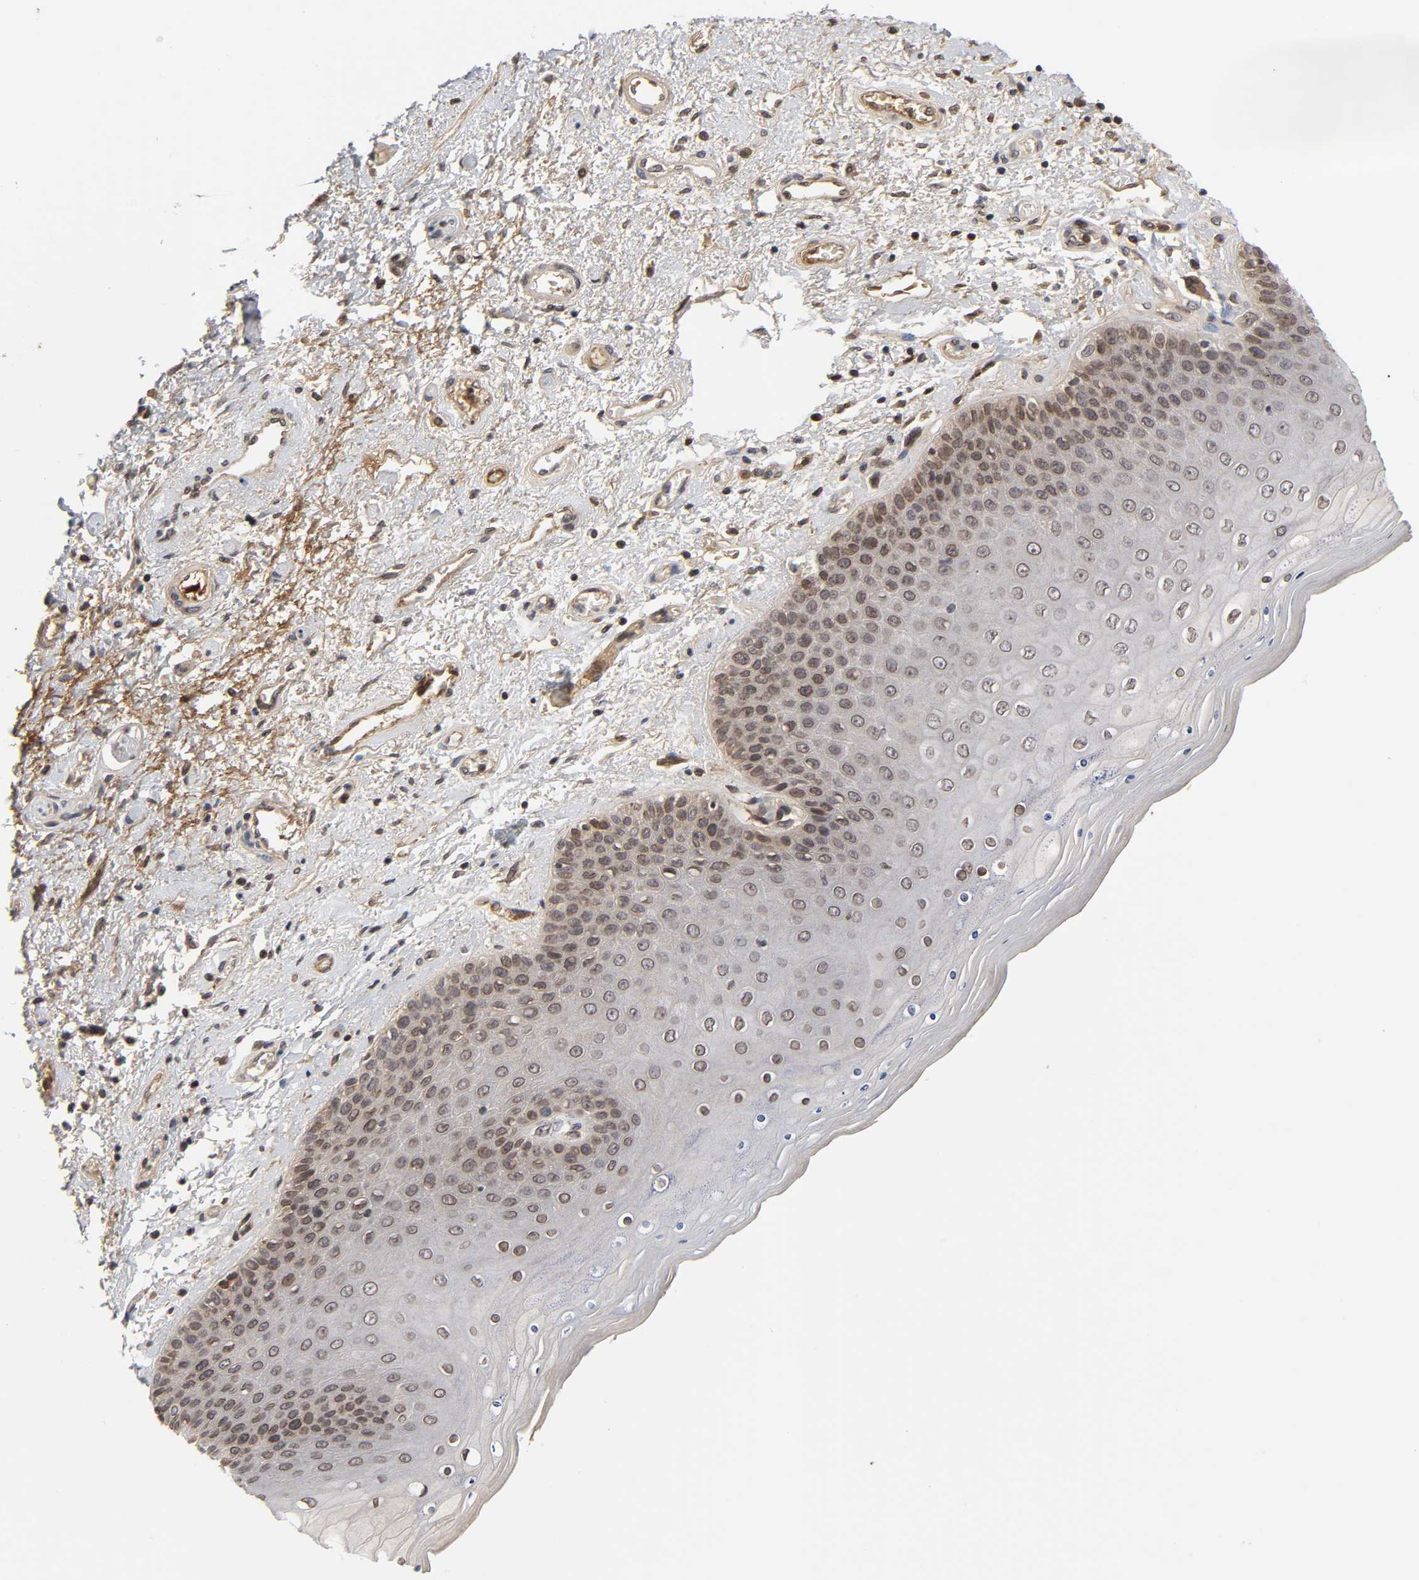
{"staining": {"intensity": "moderate", "quantity": ">75%", "location": "cytoplasmic/membranous,nuclear"}, "tissue": "skin", "cell_type": "Epidermal cells", "image_type": "normal", "snomed": [{"axis": "morphology", "description": "Normal tissue, NOS"}, {"axis": "topography", "description": "Anal"}], "caption": "Skin stained with immunohistochemistry (IHC) shows moderate cytoplasmic/membranous,nuclear expression in about >75% of epidermal cells. (Stains: DAB (3,3'-diaminobenzidine) in brown, nuclei in blue, Microscopy: brightfield microscopy at high magnification).", "gene": "CPN2", "patient": {"sex": "female", "age": 46}}